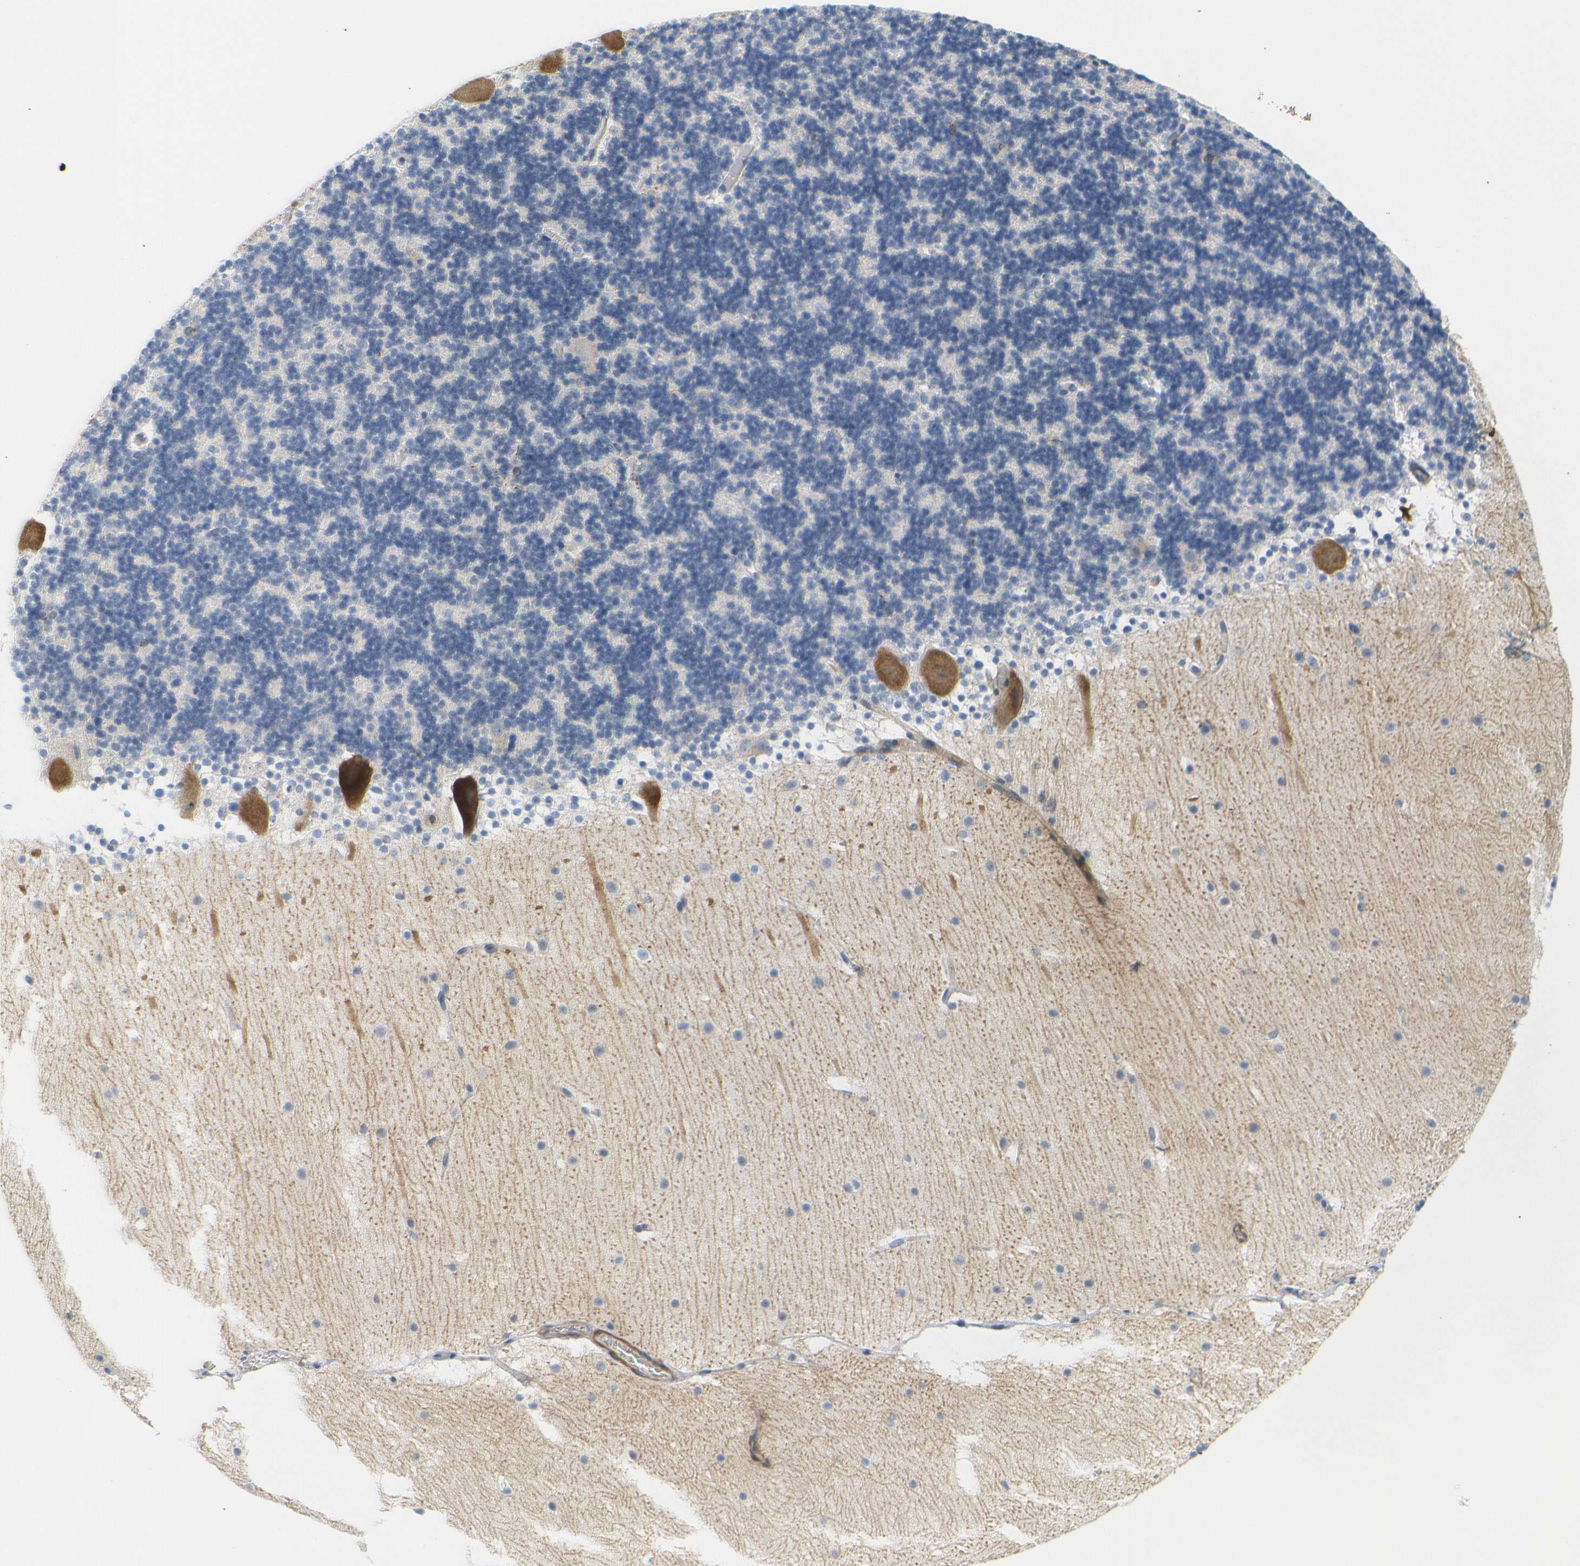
{"staining": {"intensity": "negative", "quantity": "none", "location": "none"}, "tissue": "cerebellum", "cell_type": "Cells in granular layer", "image_type": "normal", "snomed": [{"axis": "morphology", "description": "Normal tissue, NOS"}, {"axis": "topography", "description": "Cerebellum"}], "caption": "High power microscopy histopathology image of an immunohistochemistry photomicrograph of unremarkable cerebellum, revealing no significant expression in cells in granular layer.", "gene": "HLA", "patient": {"sex": "male", "age": 45}}